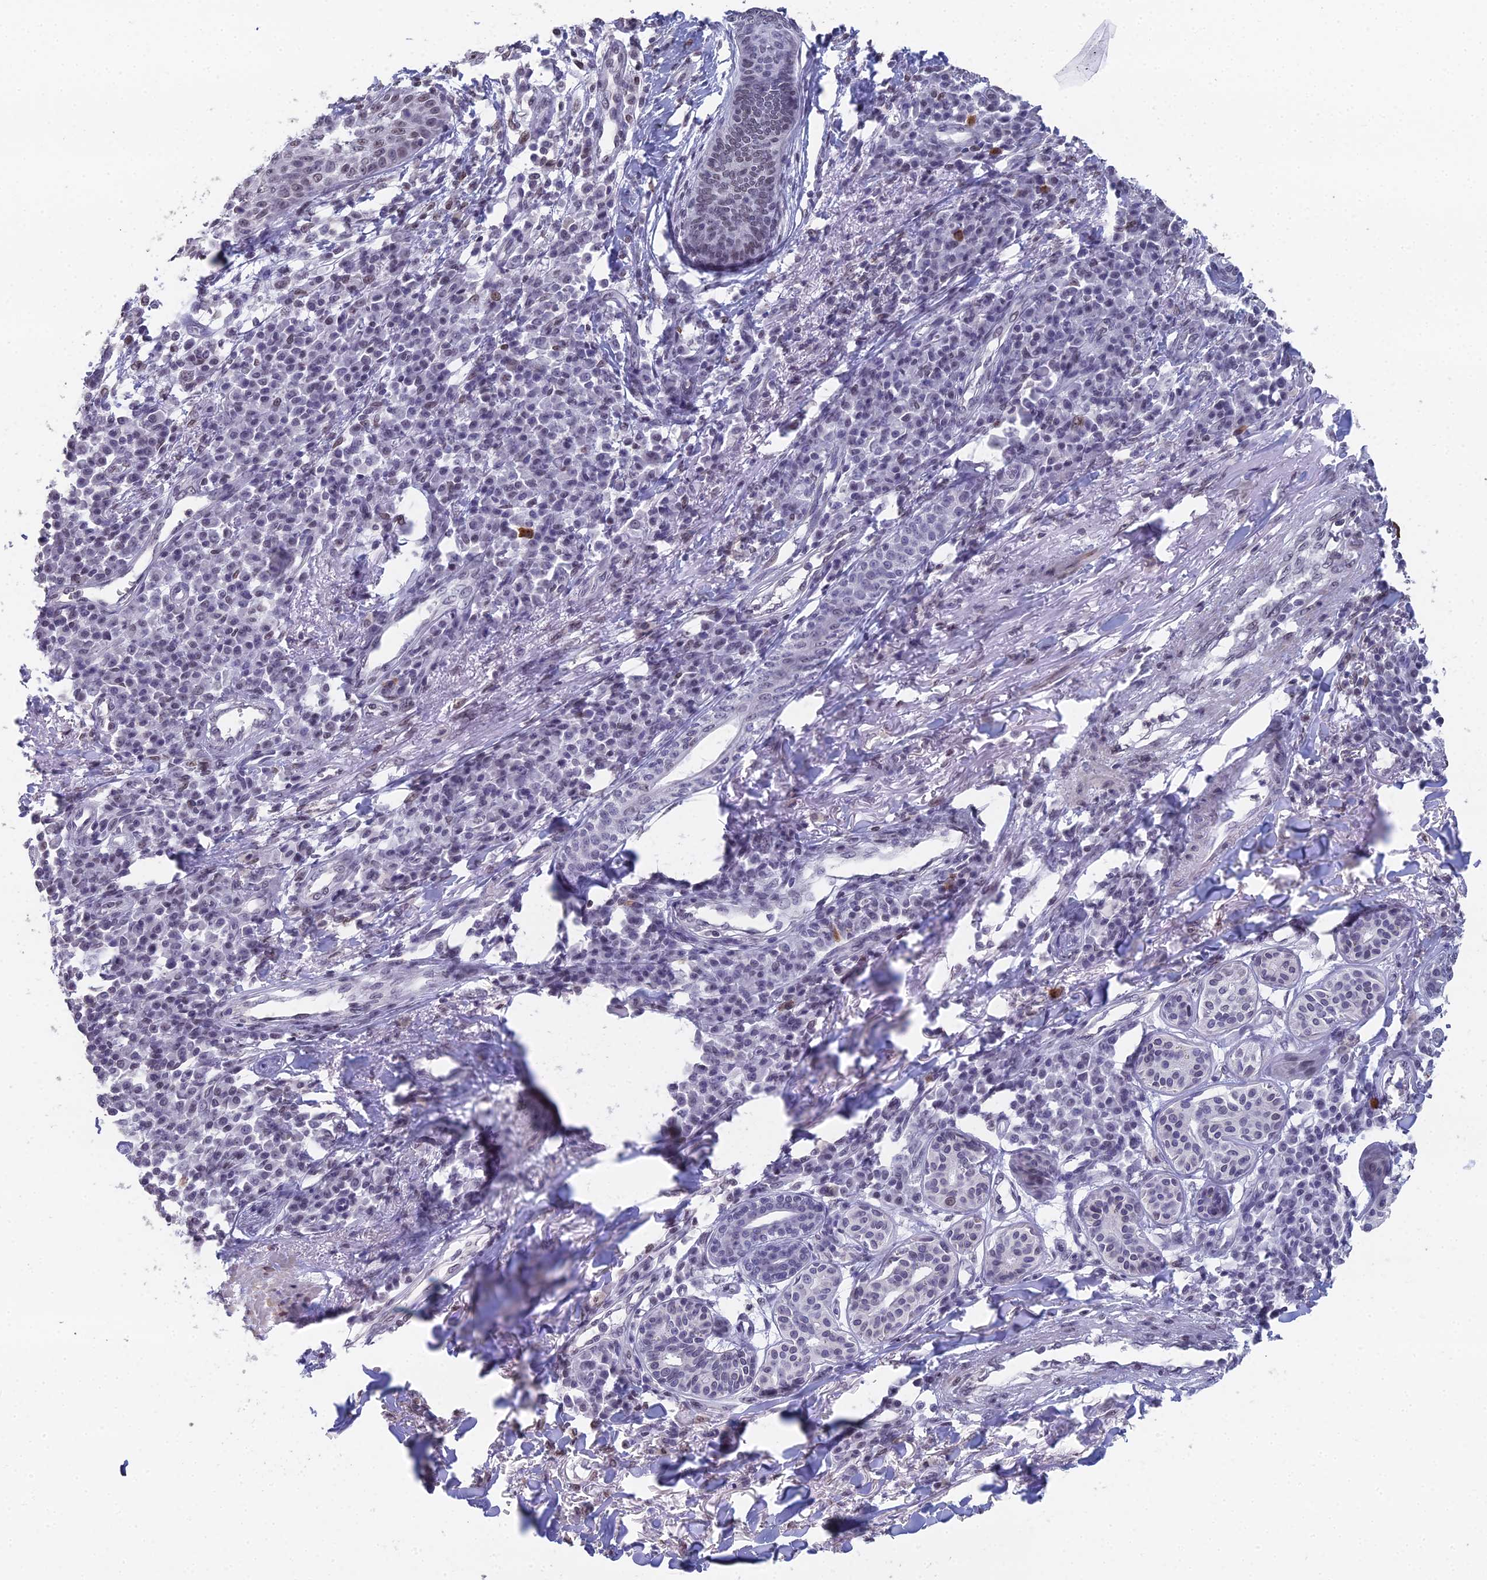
{"staining": {"intensity": "weak", "quantity": "25%-75%", "location": "nuclear"}, "tissue": "skin cancer", "cell_type": "Tumor cells", "image_type": "cancer", "snomed": [{"axis": "morphology", "description": "Squamous cell carcinoma, NOS"}, {"axis": "topography", "description": "Skin"}], "caption": "Protein expression analysis of human skin squamous cell carcinoma reveals weak nuclear positivity in approximately 25%-75% of tumor cells. Immunohistochemistry stains the protein in brown and the nuclei are stained blue.", "gene": "CCDC97", "patient": {"sex": "male", "age": 71}}